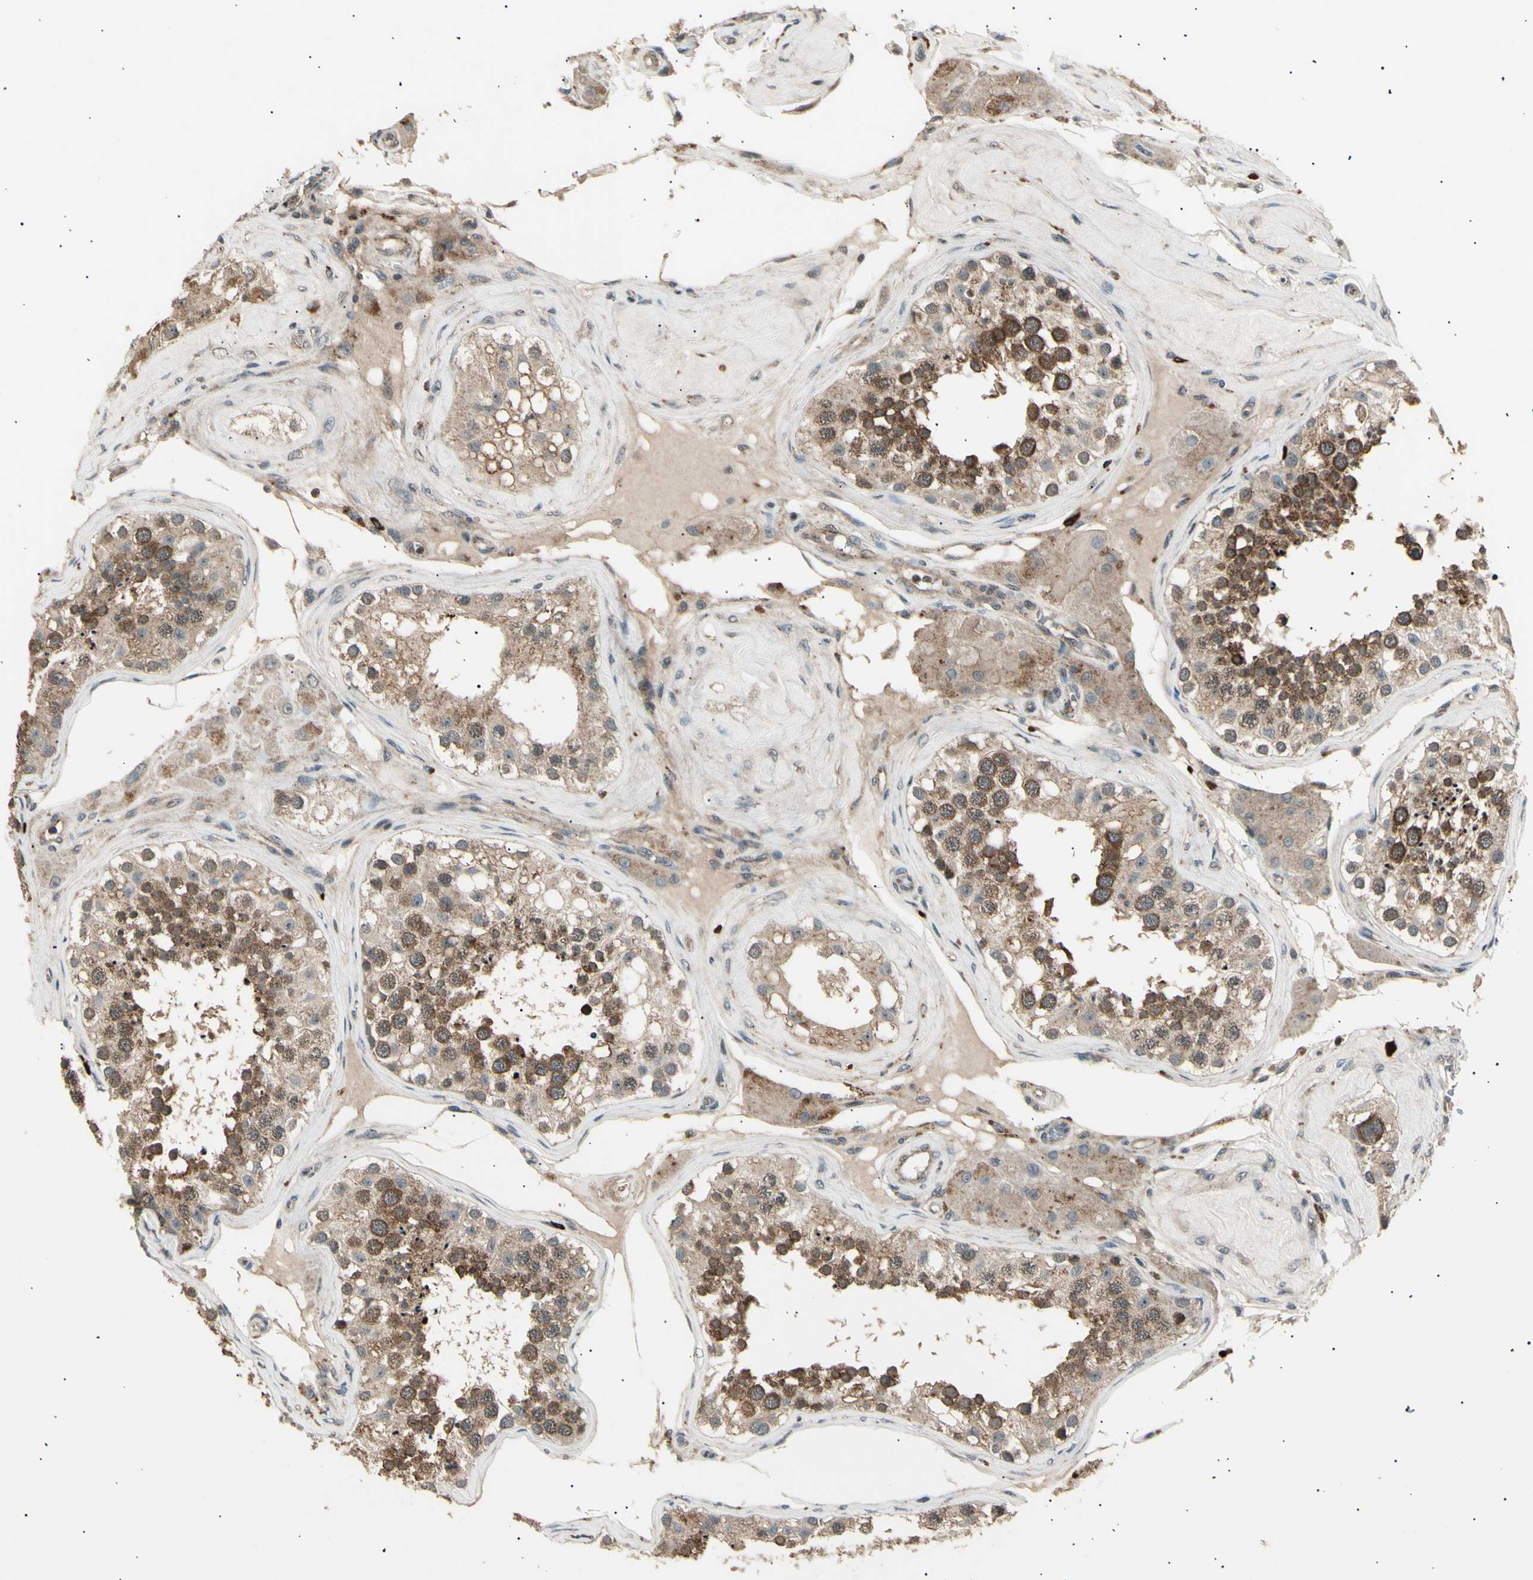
{"staining": {"intensity": "moderate", "quantity": ">75%", "location": "cytoplasmic/membranous"}, "tissue": "testis", "cell_type": "Cells in seminiferous ducts", "image_type": "normal", "snomed": [{"axis": "morphology", "description": "Normal tissue, NOS"}, {"axis": "topography", "description": "Testis"}], "caption": "The image demonstrates immunohistochemical staining of unremarkable testis. There is moderate cytoplasmic/membranous expression is identified in approximately >75% of cells in seminiferous ducts. (DAB (3,3'-diaminobenzidine) = brown stain, brightfield microscopy at high magnification).", "gene": "NUAK2", "patient": {"sex": "male", "age": 68}}